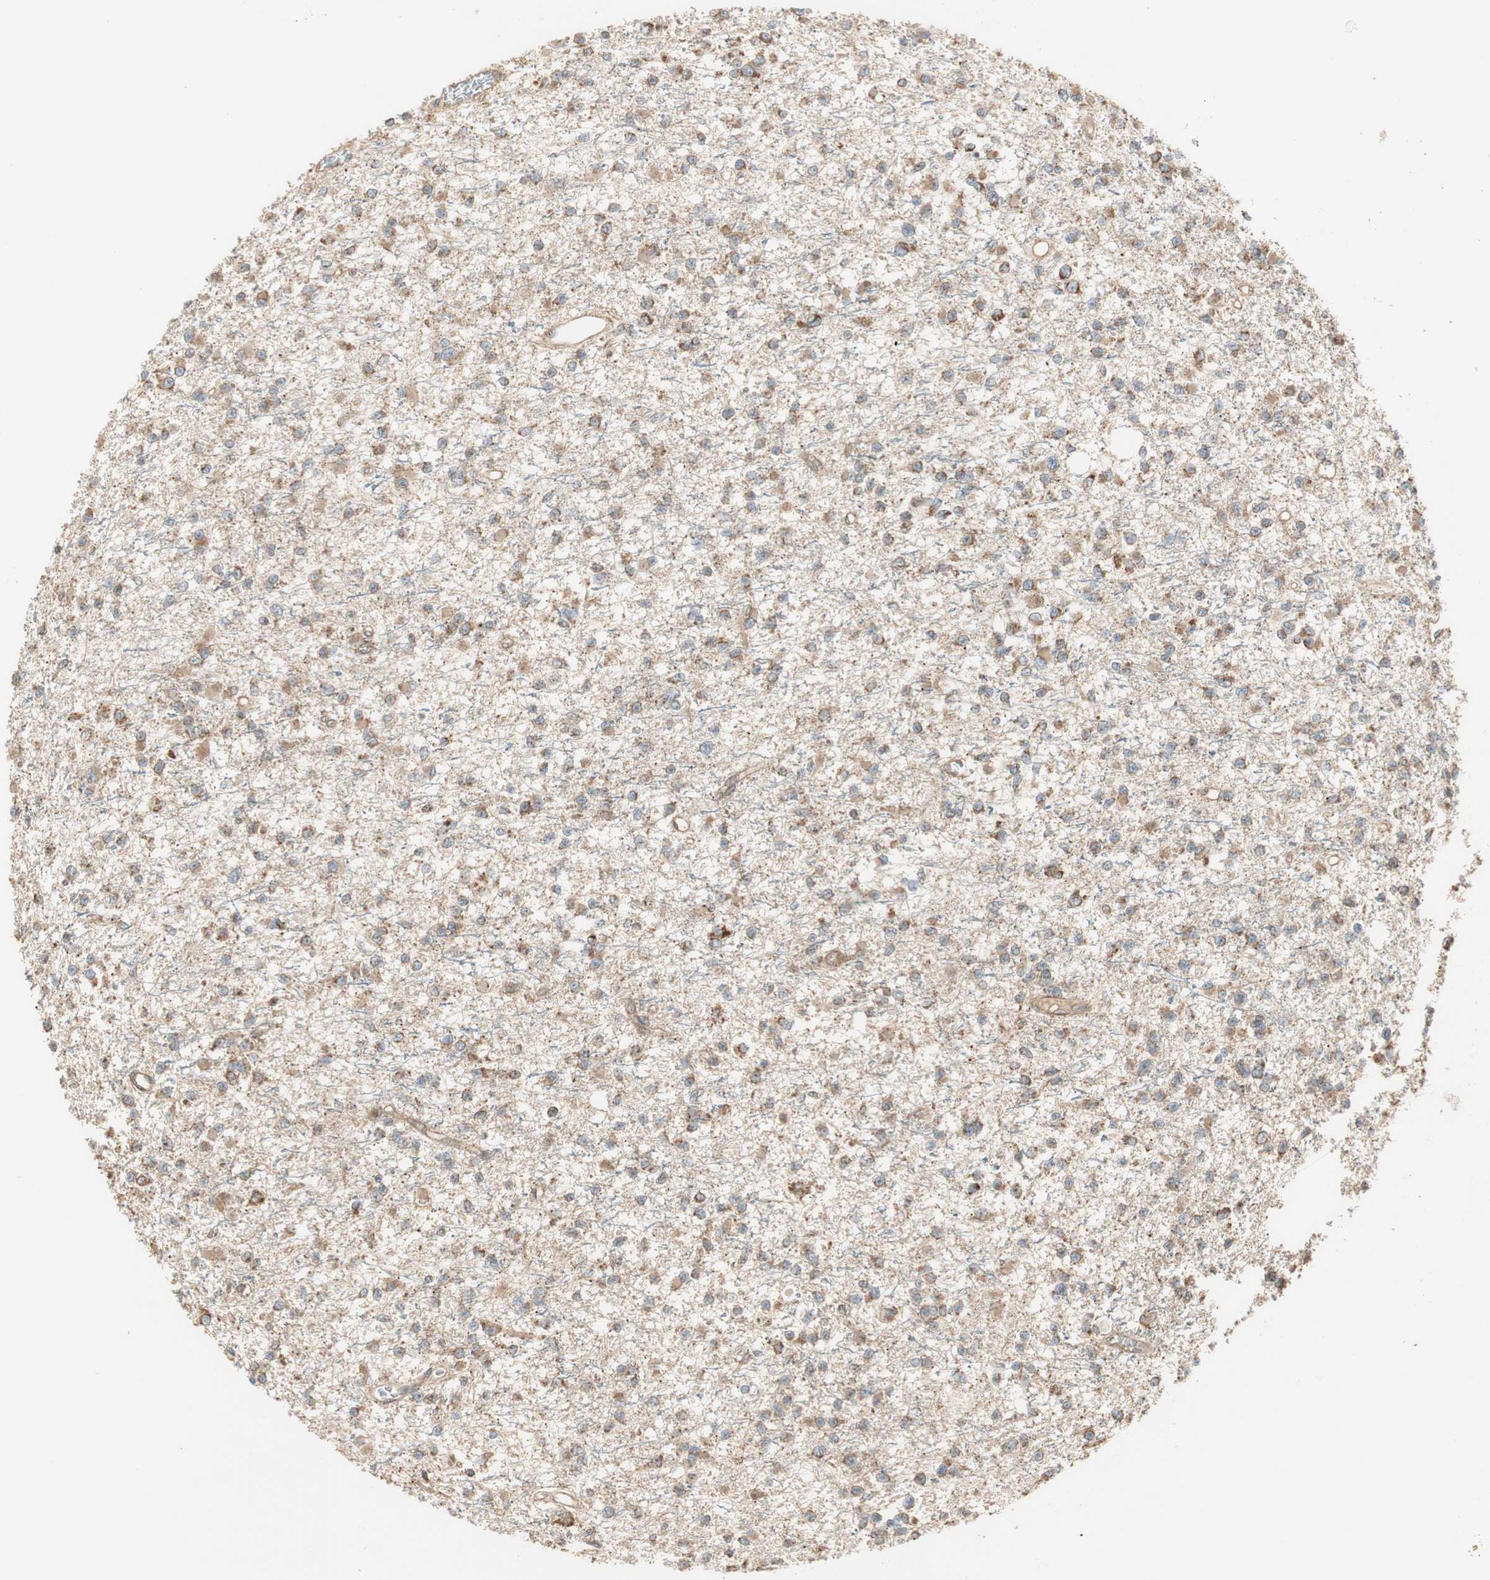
{"staining": {"intensity": "moderate", "quantity": ">75%", "location": "cytoplasmic/membranous"}, "tissue": "glioma", "cell_type": "Tumor cells", "image_type": "cancer", "snomed": [{"axis": "morphology", "description": "Glioma, malignant, Low grade"}, {"axis": "topography", "description": "Brain"}], "caption": "This is a micrograph of immunohistochemistry staining of malignant glioma (low-grade), which shows moderate expression in the cytoplasmic/membranous of tumor cells.", "gene": "CTTNBP2NL", "patient": {"sex": "female", "age": 22}}